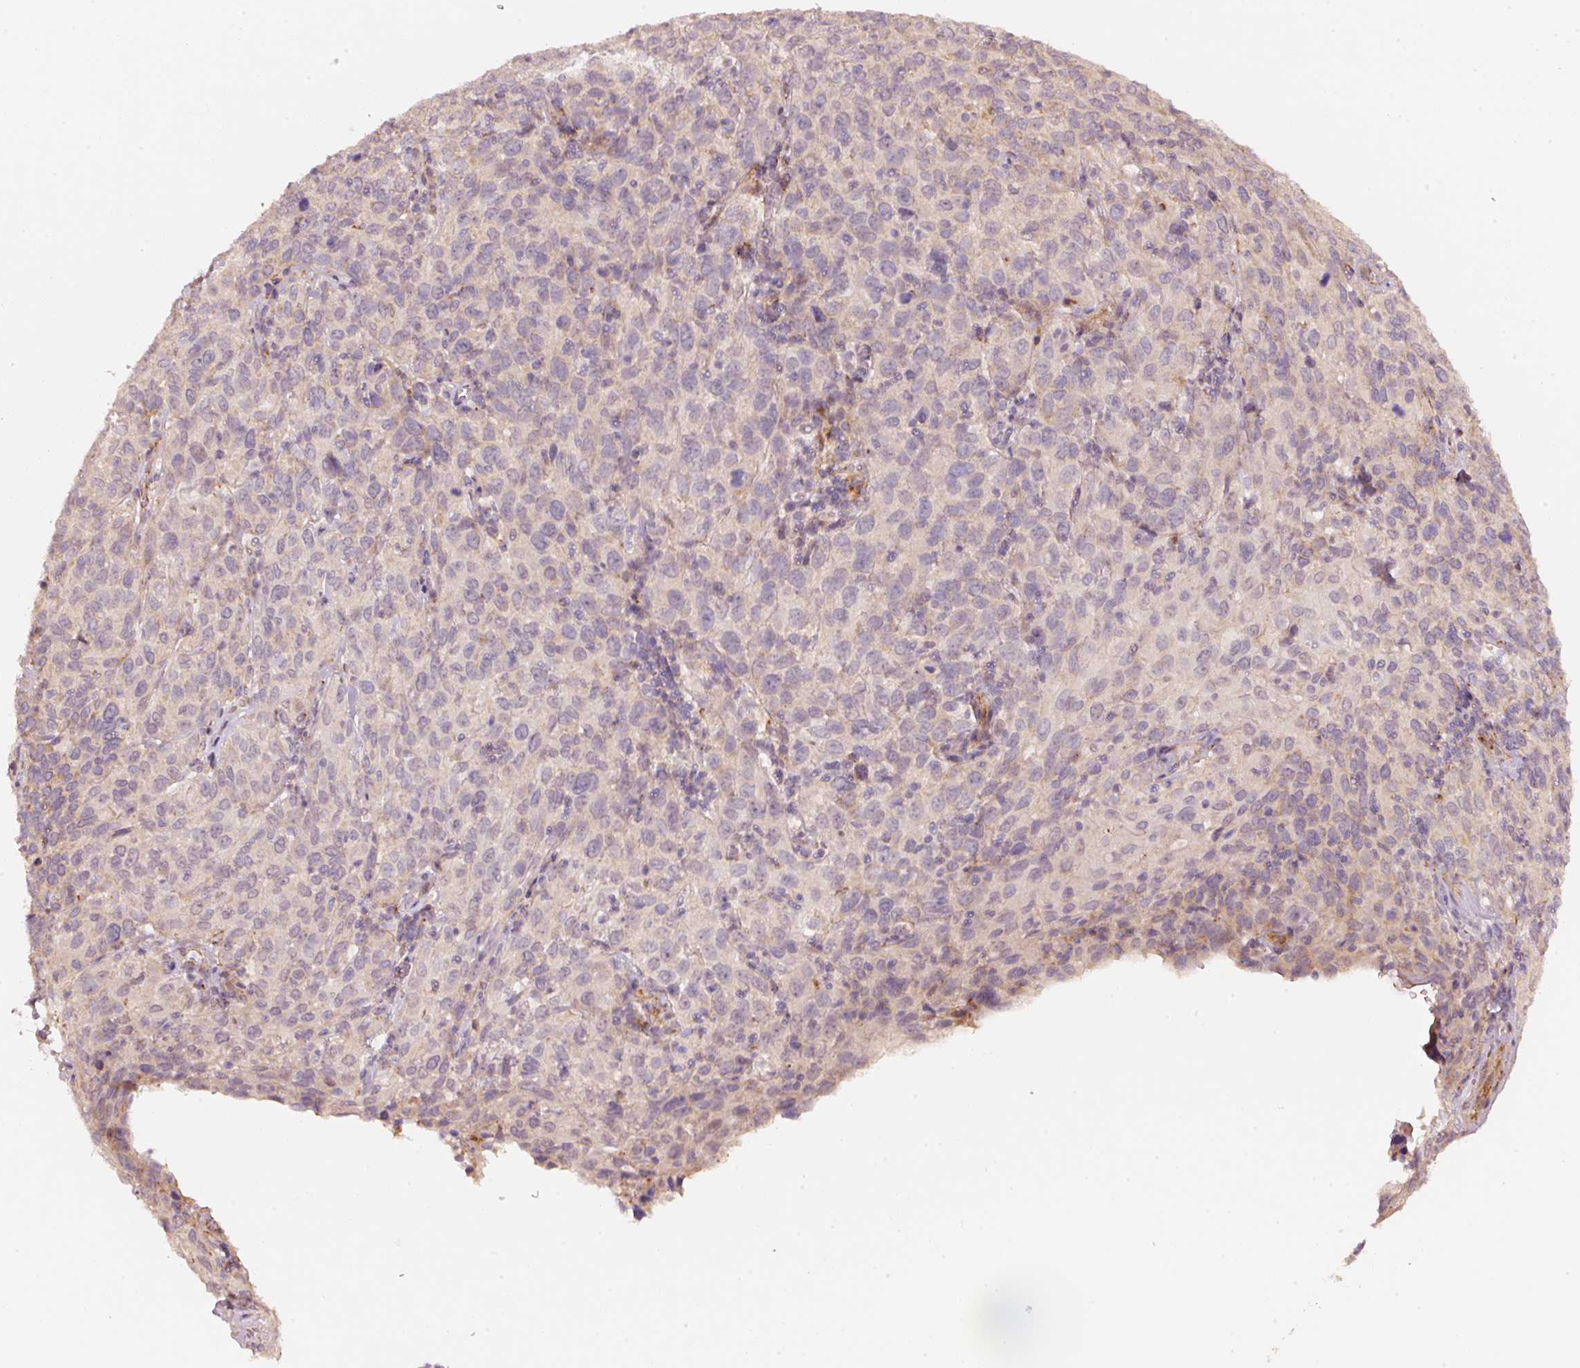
{"staining": {"intensity": "negative", "quantity": "none", "location": "none"}, "tissue": "cervical cancer", "cell_type": "Tumor cells", "image_type": "cancer", "snomed": [{"axis": "morphology", "description": "Squamous cell carcinoma, NOS"}, {"axis": "topography", "description": "Cervix"}], "caption": "Photomicrograph shows no protein staining in tumor cells of cervical squamous cell carcinoma tissue. The staining is performed using DAB brown chromogen with nuclei counter-stained in using hematoxylin.", "gene": "ARHGAP22", "patient": {"sex": "female", "age": 51}}